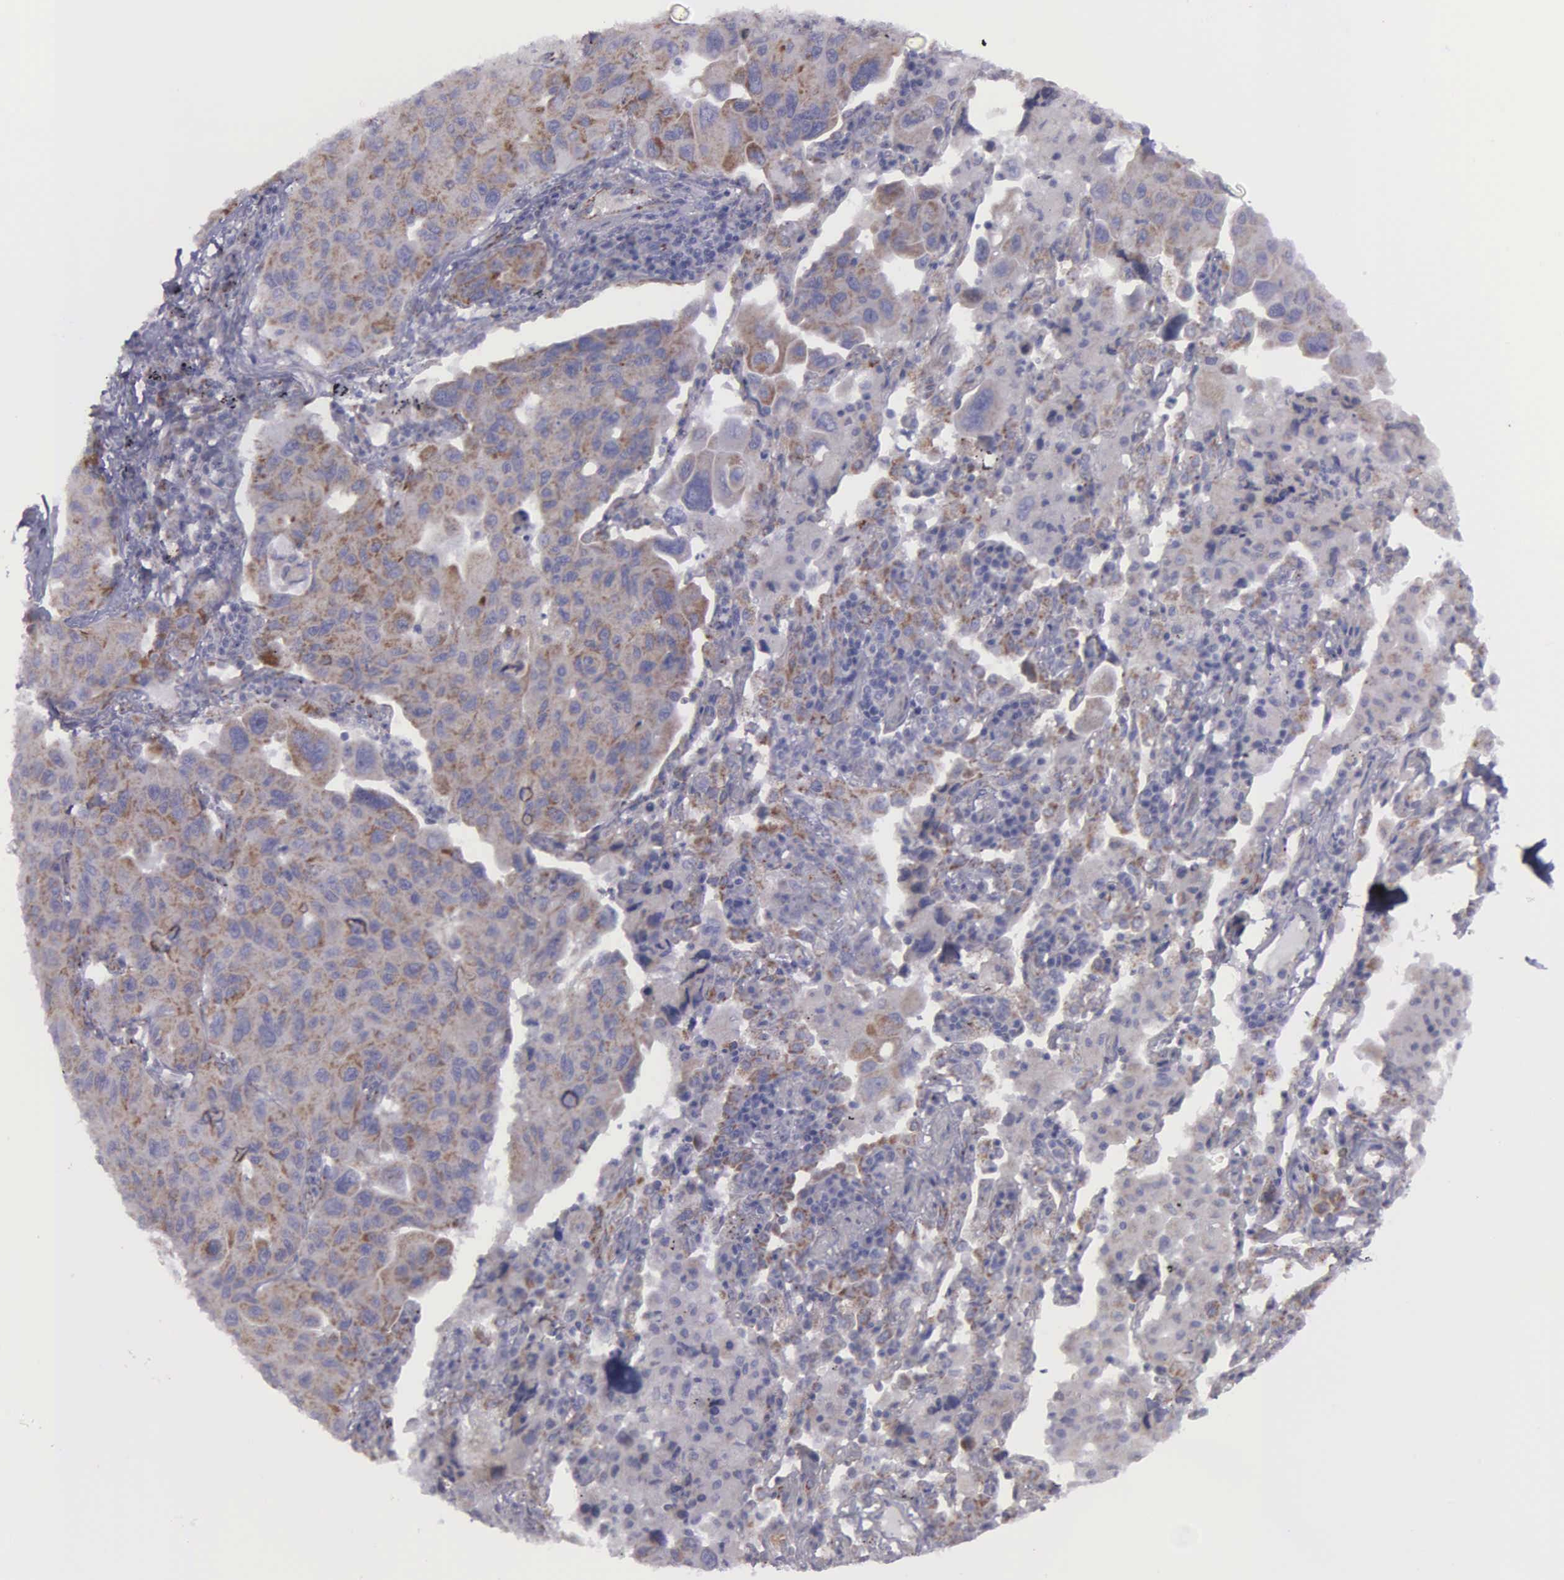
{"staining": {"intensity": "weak", "quantity": ">75%", "location": "cytoplasmic/membranous"}, "tissue": "lung cancer", "cell_type": "Tumor cells", "image_type": "cancer", "snomed": [{"axis": "morphology", "description": "Adenocarcinoma, NOS"}, {"axis": "topography", "description": "Lung"}], "caption": "Immunohistochemical staining of human lung cancer exhibits weak cytoplasmic/membranous protein staining in approximately >75% of tumor cells.", "gene": "SYNJ2BP", "patient": {"sex": "male", "age": 64}}